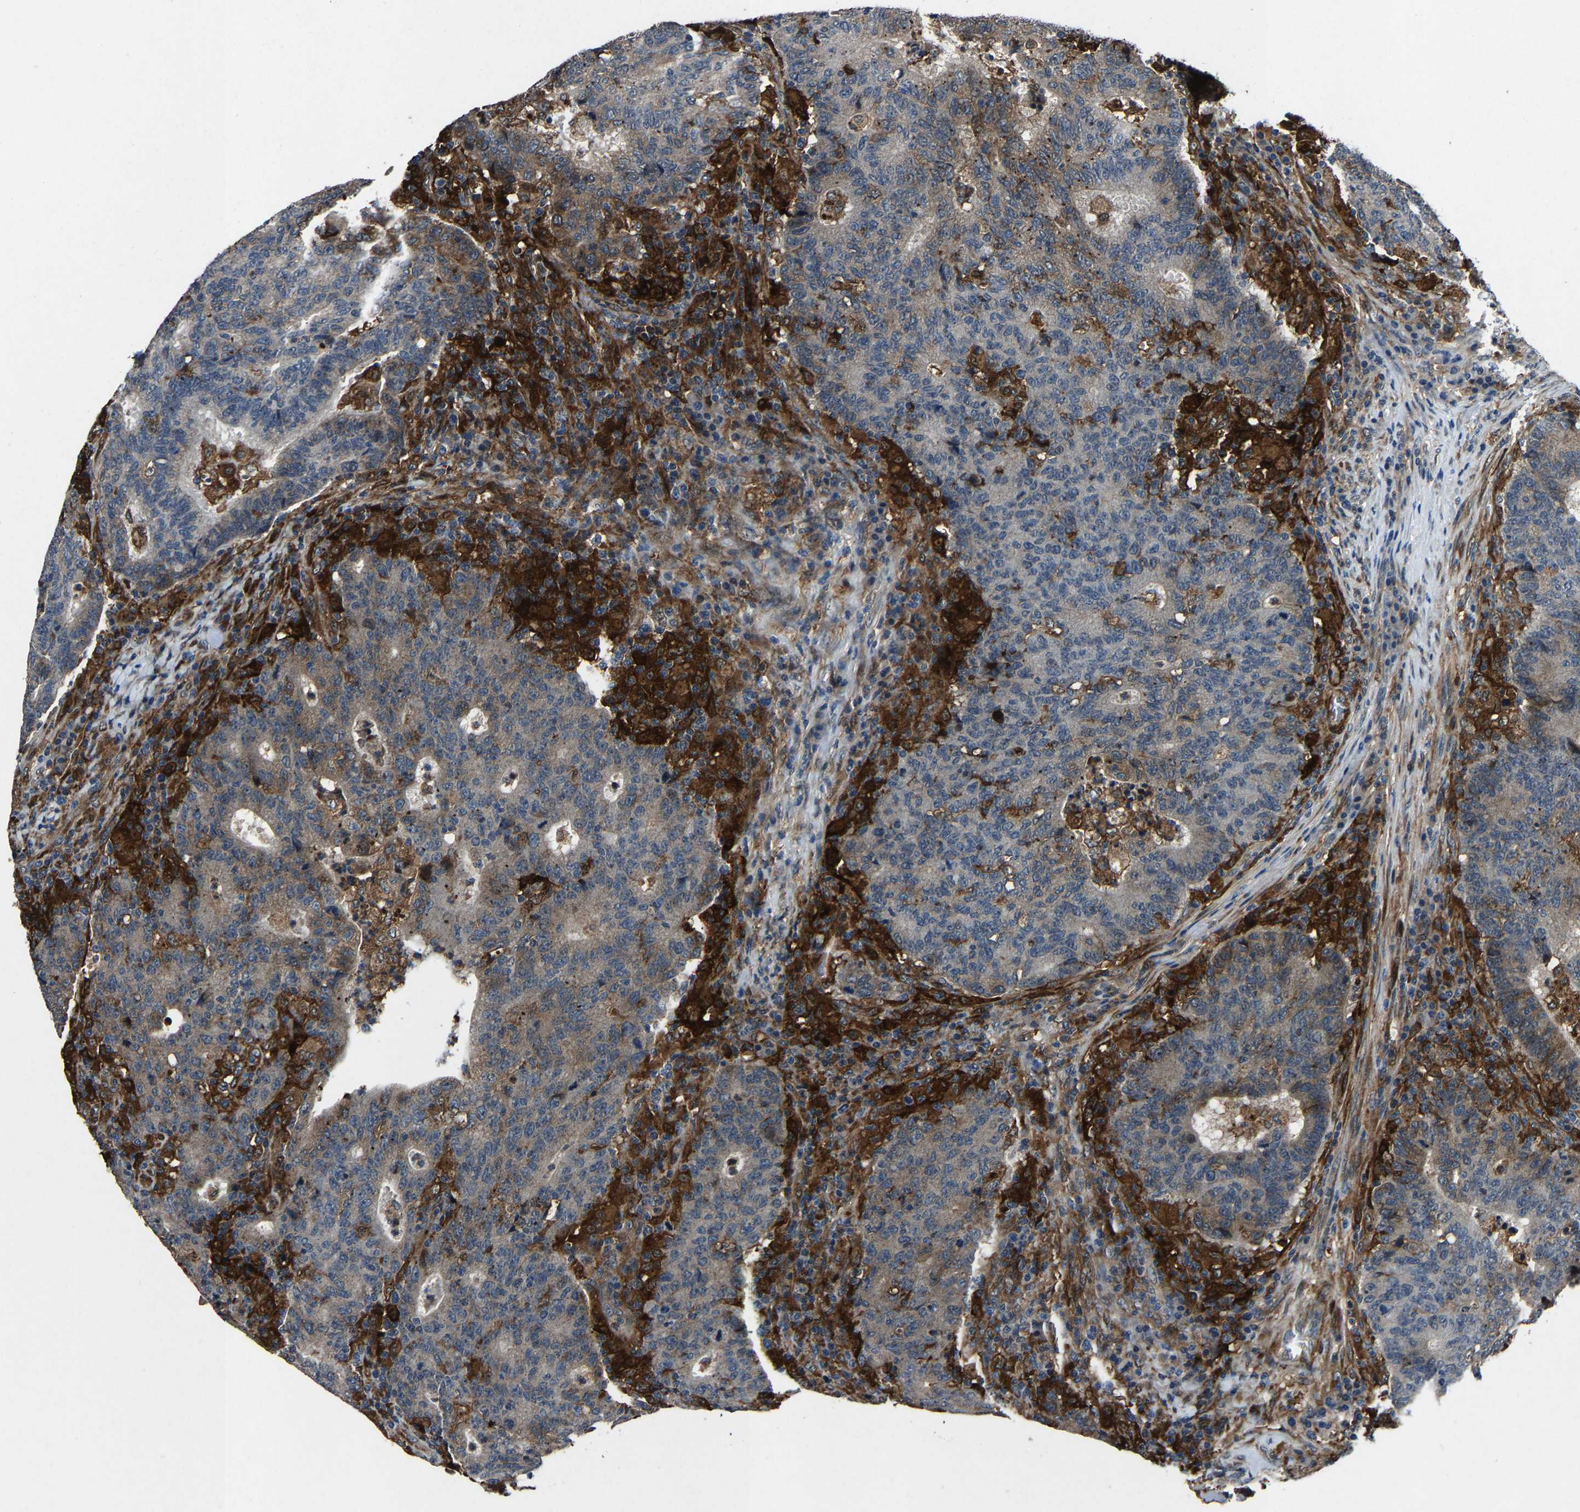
{"staining": {"intensity": "moderate", "quantity": "25%-75%", "location": "cytoplasmic/membranous"}, "tissue": "colorectal cancer", "cell_type": "Tumor cells", "image_type": "cancer", "snomed": [{"axis": "morphology", "description": "Adenocarcinoma, NOS"}, {"axis": "topography", "description": "Colon"}], "caption": "Immunohistochemistry (IHC) image of neoplastic tissue: adenocarcinoma (colorectal) stained using immunohistochemistry (IHC) demonstrates medium levels of moderate protein expression localized specifically in the cytoplasmic/membranous of tumor cells, appearing as a cytoplasmic/membranous brown color.", "gene": "PCNX2", "patient": {"sex": "female", "age": 75}}